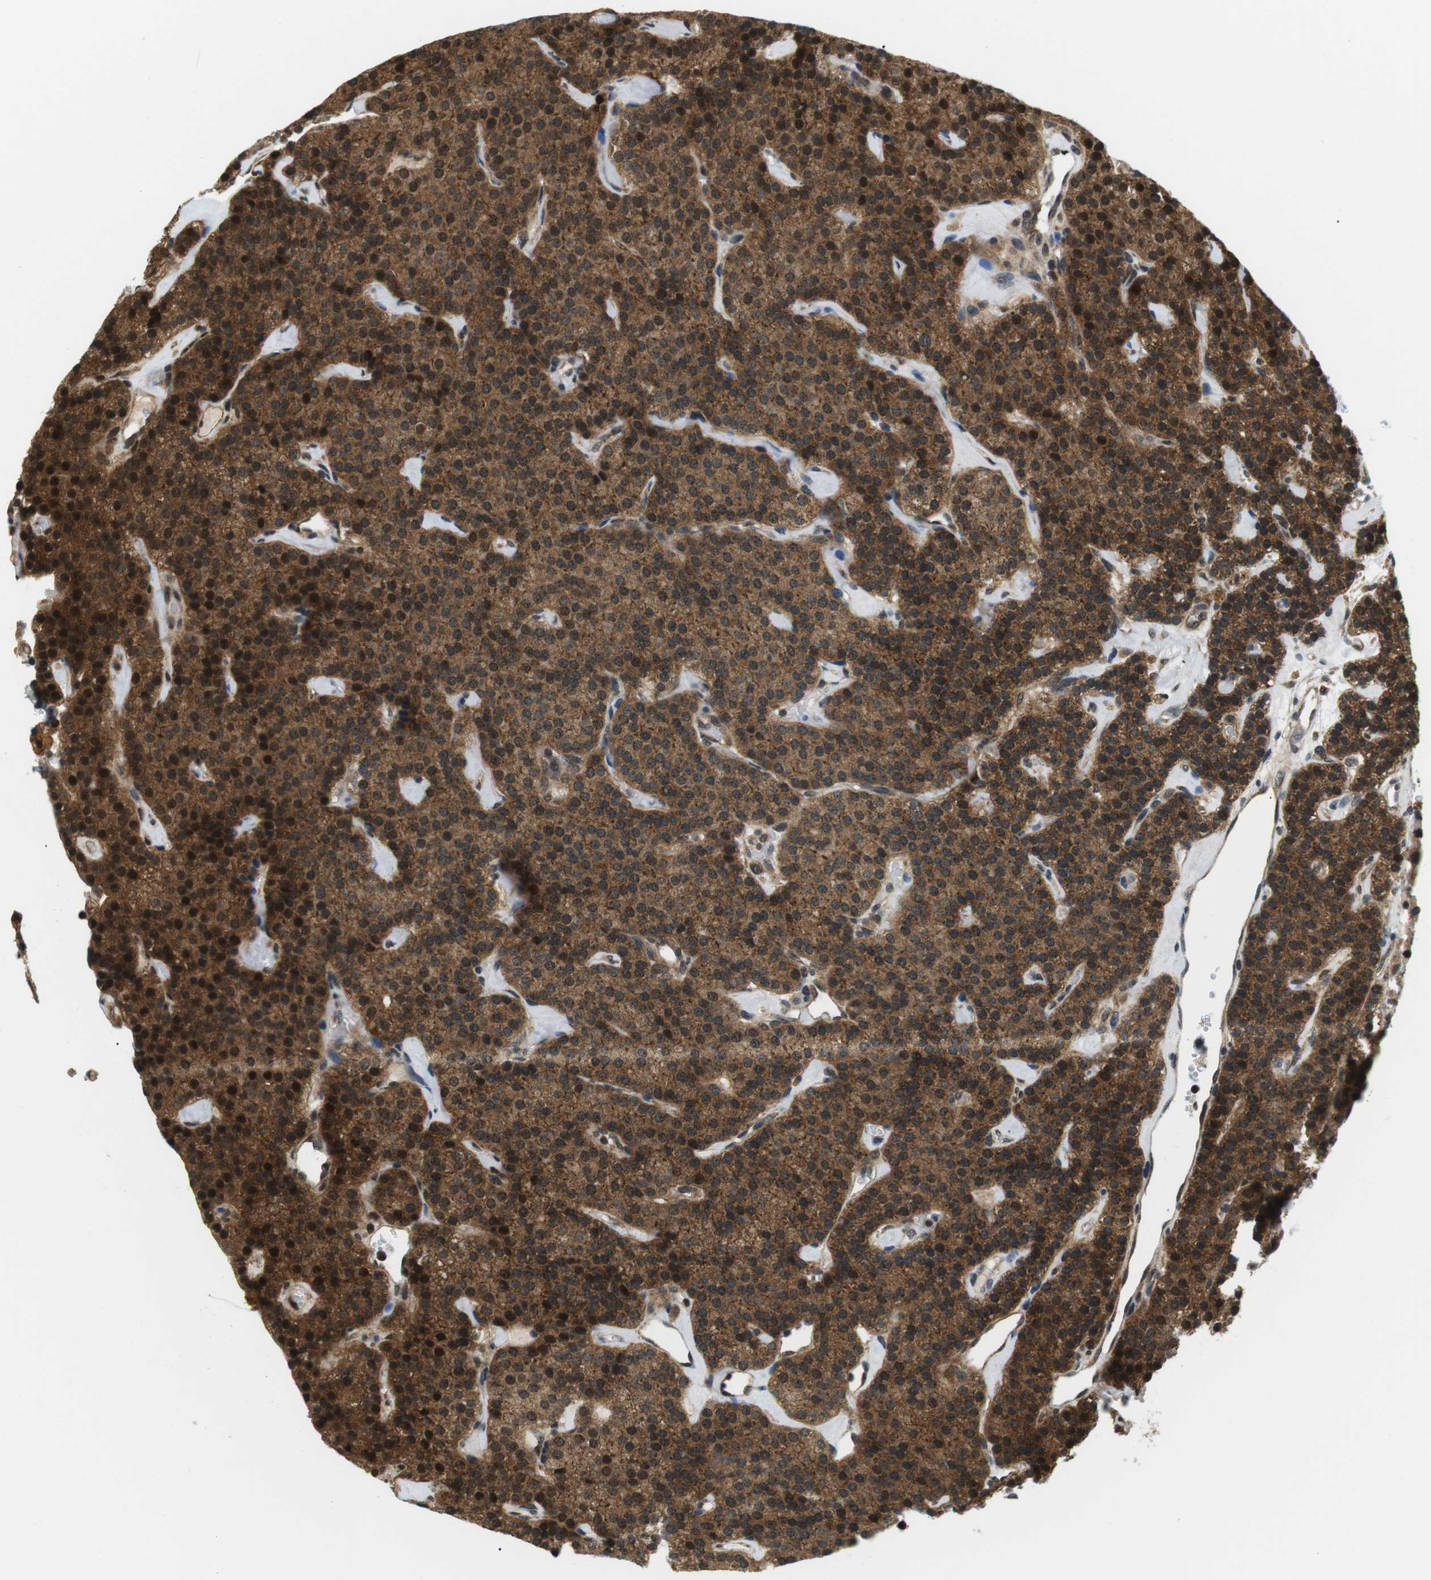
{"staining": {"intensity": "strong", "quantity": ">75%", "location": "cytoplasmic/membranous,nuclear"}, "tissue": "parathyroid gland", "cell_type": "Glandular cells", "image_type": "normal", "snomed": [{"axis": "morphology", "description": "Normal tissue, NOS"}, {"axis": "morphology", "description": "Adenoma, NOS"}, {"axis": "topography", "description": "Parathyroid gland"}], "caption": "Parathyroid gland stained with a brown dye demonstrates strong cytoplasmic/membranous,nuclear positive expression in approximately >75% of glandular cells.", "gene": "CSNK2B", "patient": {"sex": "female", "age": 86}}